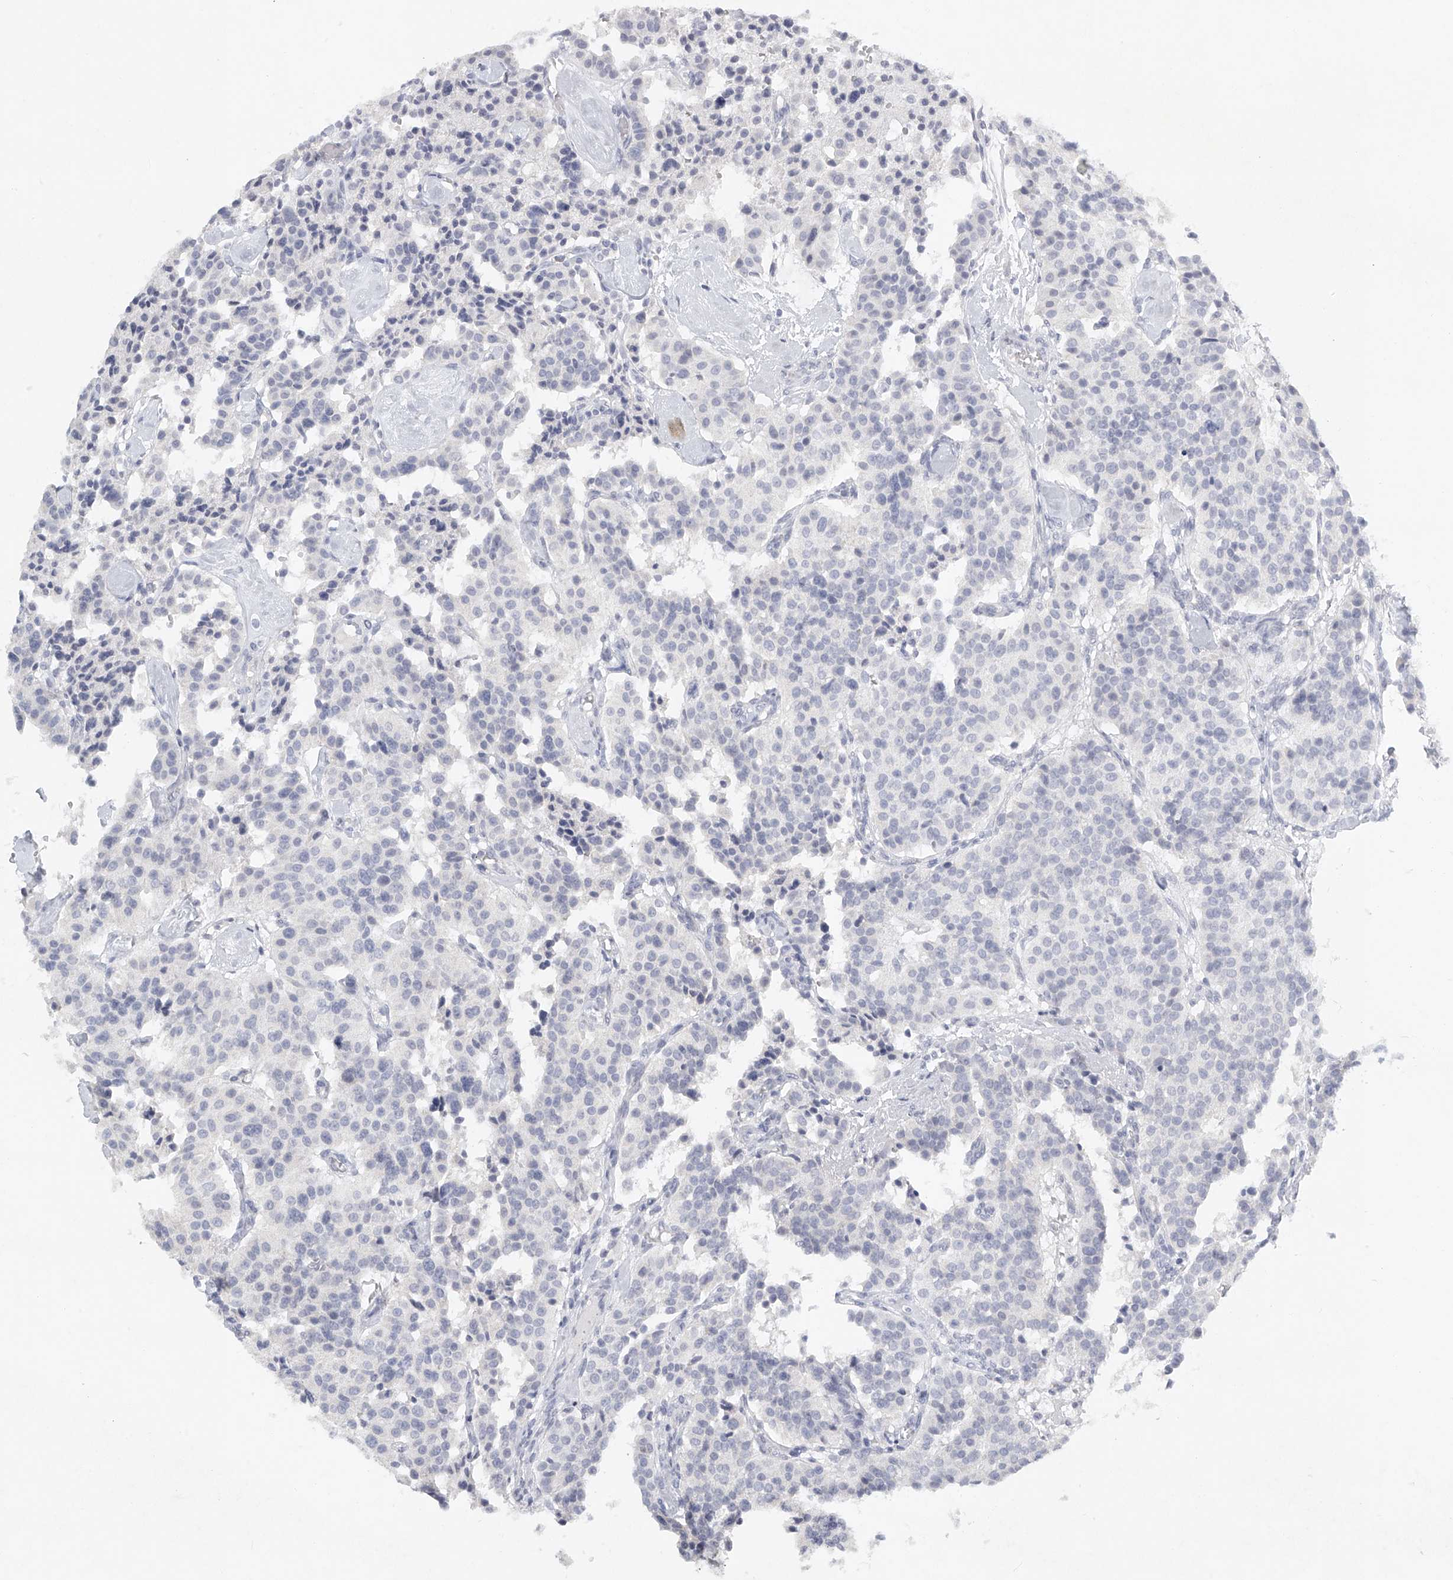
{"staining": {"intensity": "negative", "quantity": "none", "location": "none"}, "tissue": "carcinoid", "cell_type": "Tumor cells", "image_type": "cancer", "snomed": [{"axis": "morphology", "description": "Carcinoid, malignant, NOS"}, {"axis": "topography", "description": "Lung"}], "caption": "There is no significant positivity in tumor cells of carcinoid.", "gene": "FAT2", "patient": {"sex": "male", "age": 30}}